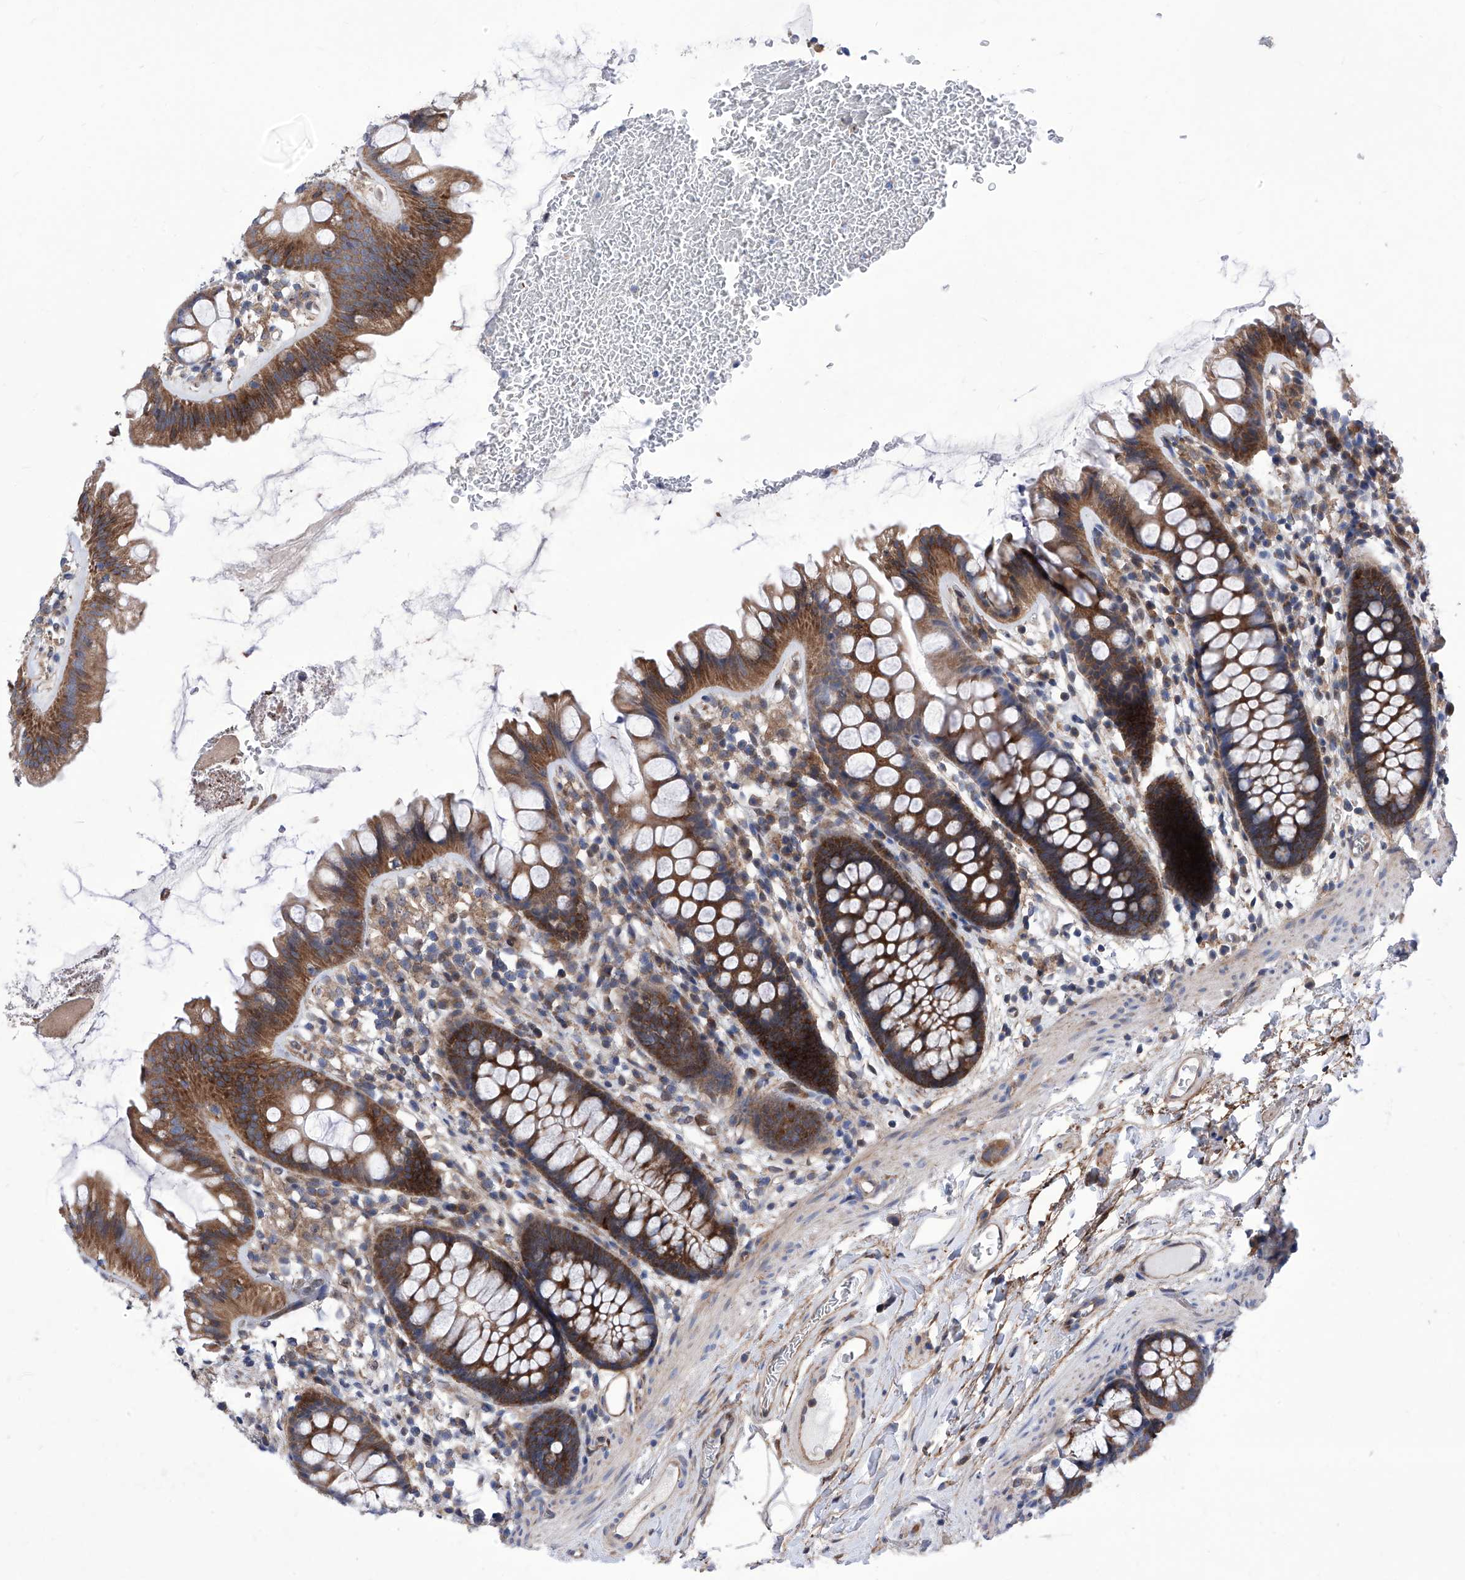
{"staining": {"intensity": "moderate", "quantity": ">75%", "location": "cytoplasmic/membranous"}, "tissue": "colon", "cell_type": "Endothelial cells", "image_type": "normal", "snomed": [{"axis": "morphology", "description": "Normal tissue, NOS"}, {"axis": "topography", "description": "Colon"}], "caption": "Immunohistochemistry (IHC) (DAB (3,3'-diaminobenzidine)) staining of unremarkable human colon demonstrates moderate cytoplasmic/membranous protein expression in approximately >75% of endothelial cells. (DAB IHC with brightfield microscopy, high magnification).", "gene": "KTI12", "patient": {"sex": "female", "age": 62}}